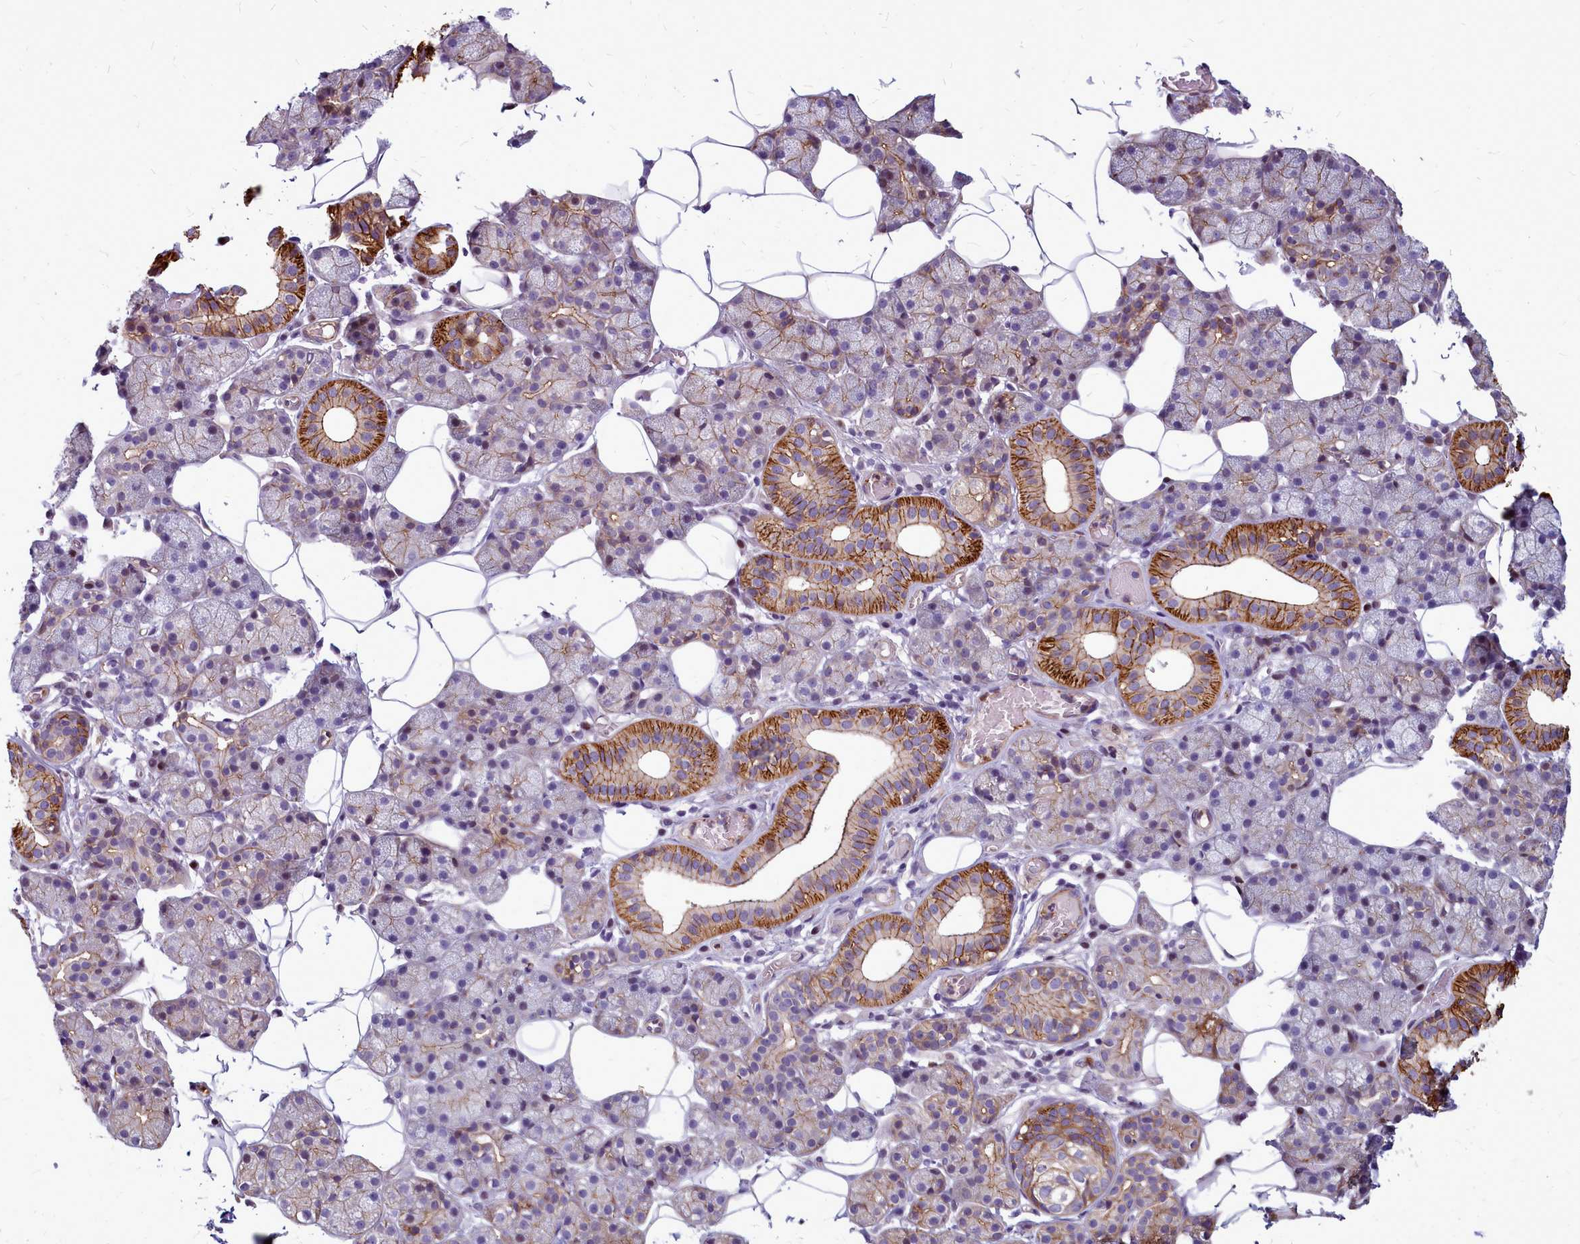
{"staining": {"intensity": "strong", "quantity": "<25%", "location": "cytoplasmic/membranous"}, "tissue": "salivary gland", "cell_type": "Glandular cells", "image_type": "normal", "snomed": [{"axis": "morphology", "description": "Normal tissue, NOS"}, {"axis": "topography", "description": "Salivary gland"}], "caption": "A high-resolution histopathology image shows IHC staining of benign salivary gland, which shows strong cytoplasmic/membranous expression in about <25% of glandular cells.", "gene": "TTC5", "patient": {"sex": "female", "age": 33}}